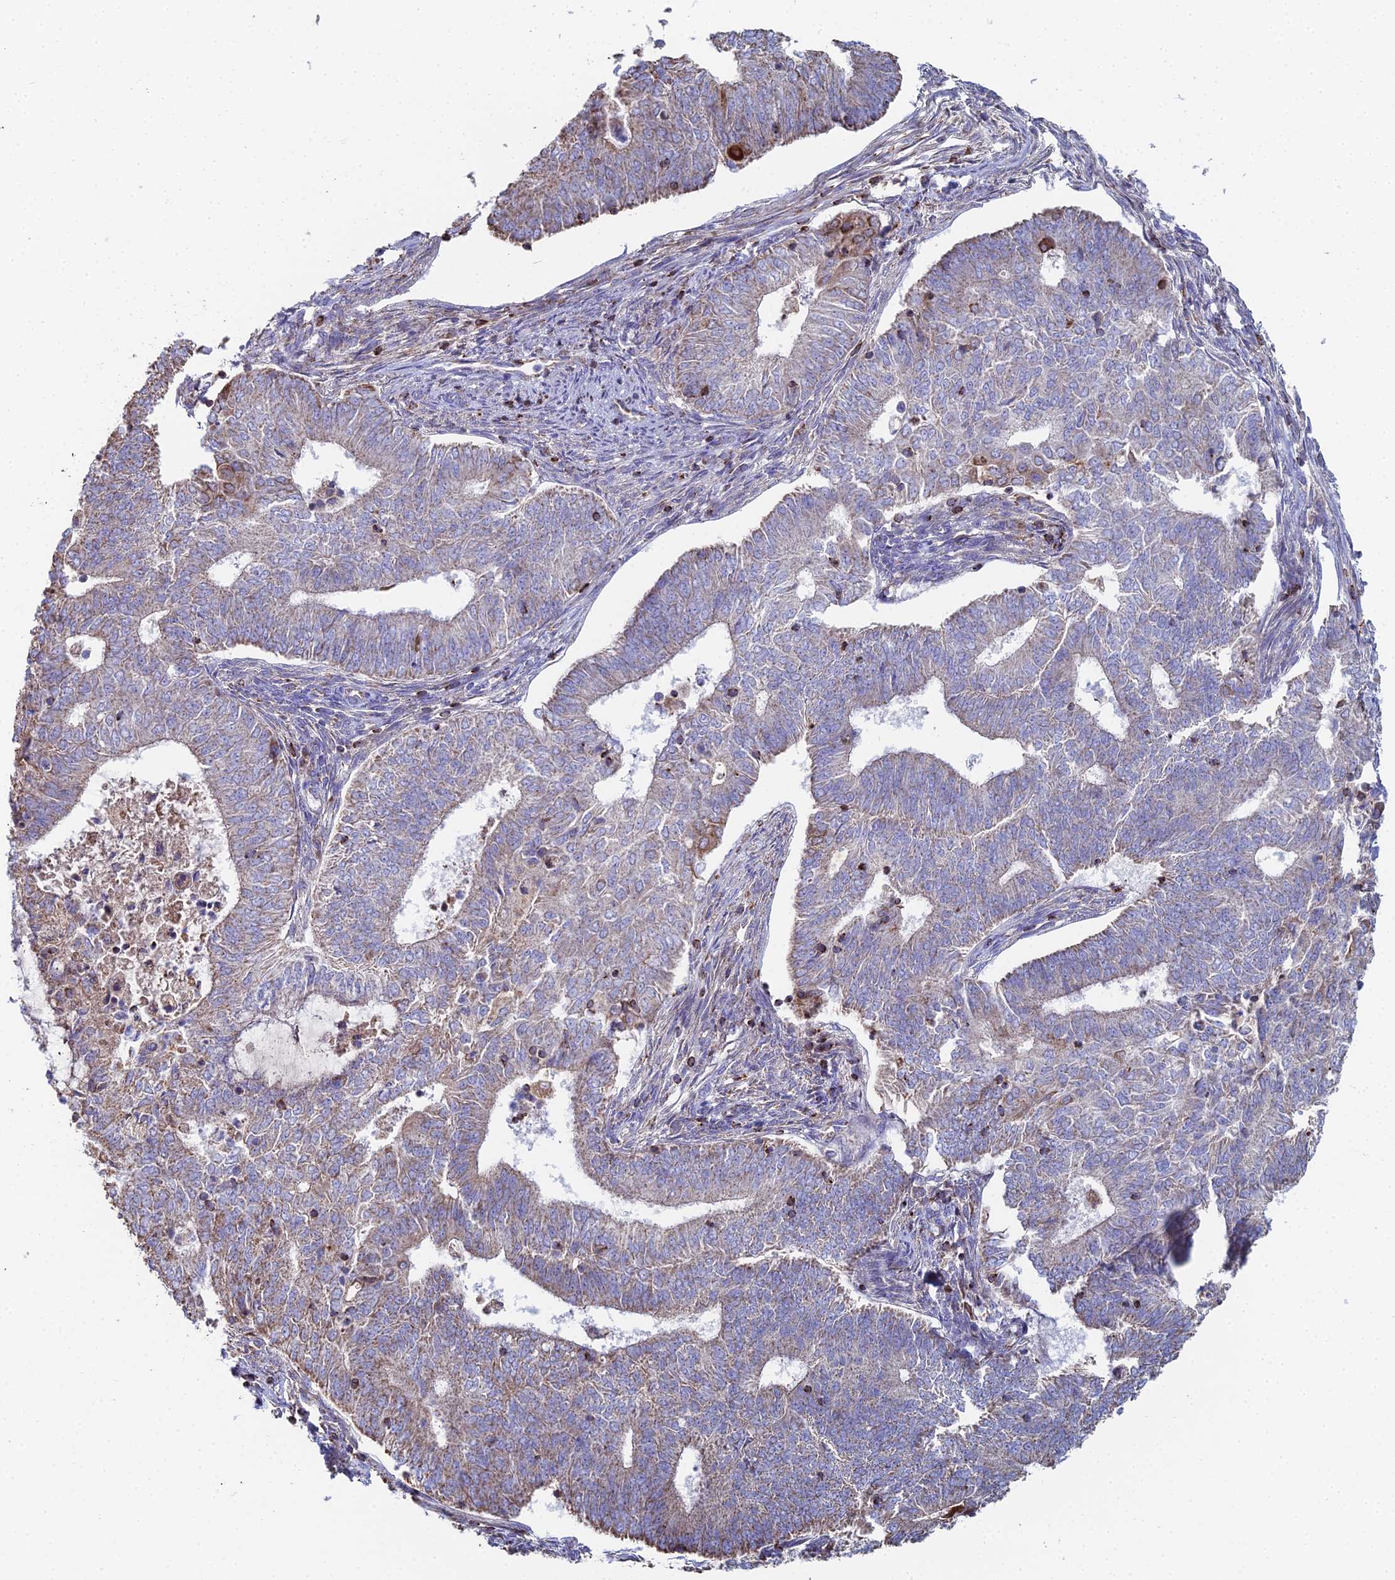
{"staining": {"intensity": "moderate", "quantity": "<25%", "location": "cytoplasmic/membranous"}, "tissue": "endometrial cancer", "cell_type": "Tumor cells", "image_type": "cancer", "snomed": [{"axis": "morphology", "description": "Adenocarcinoma, NOS"}, {"axis": "topography", "description": "Endometrium"}], "caption": "This photomicrograph displays IHC staining of human adenocarcinoma (endometrial), with low moderate cytoplasmic/membranous staining in about <25% of tumor cells.", "gene": "SPOCK2", "patient": {"sex": "female", "age": 62}}